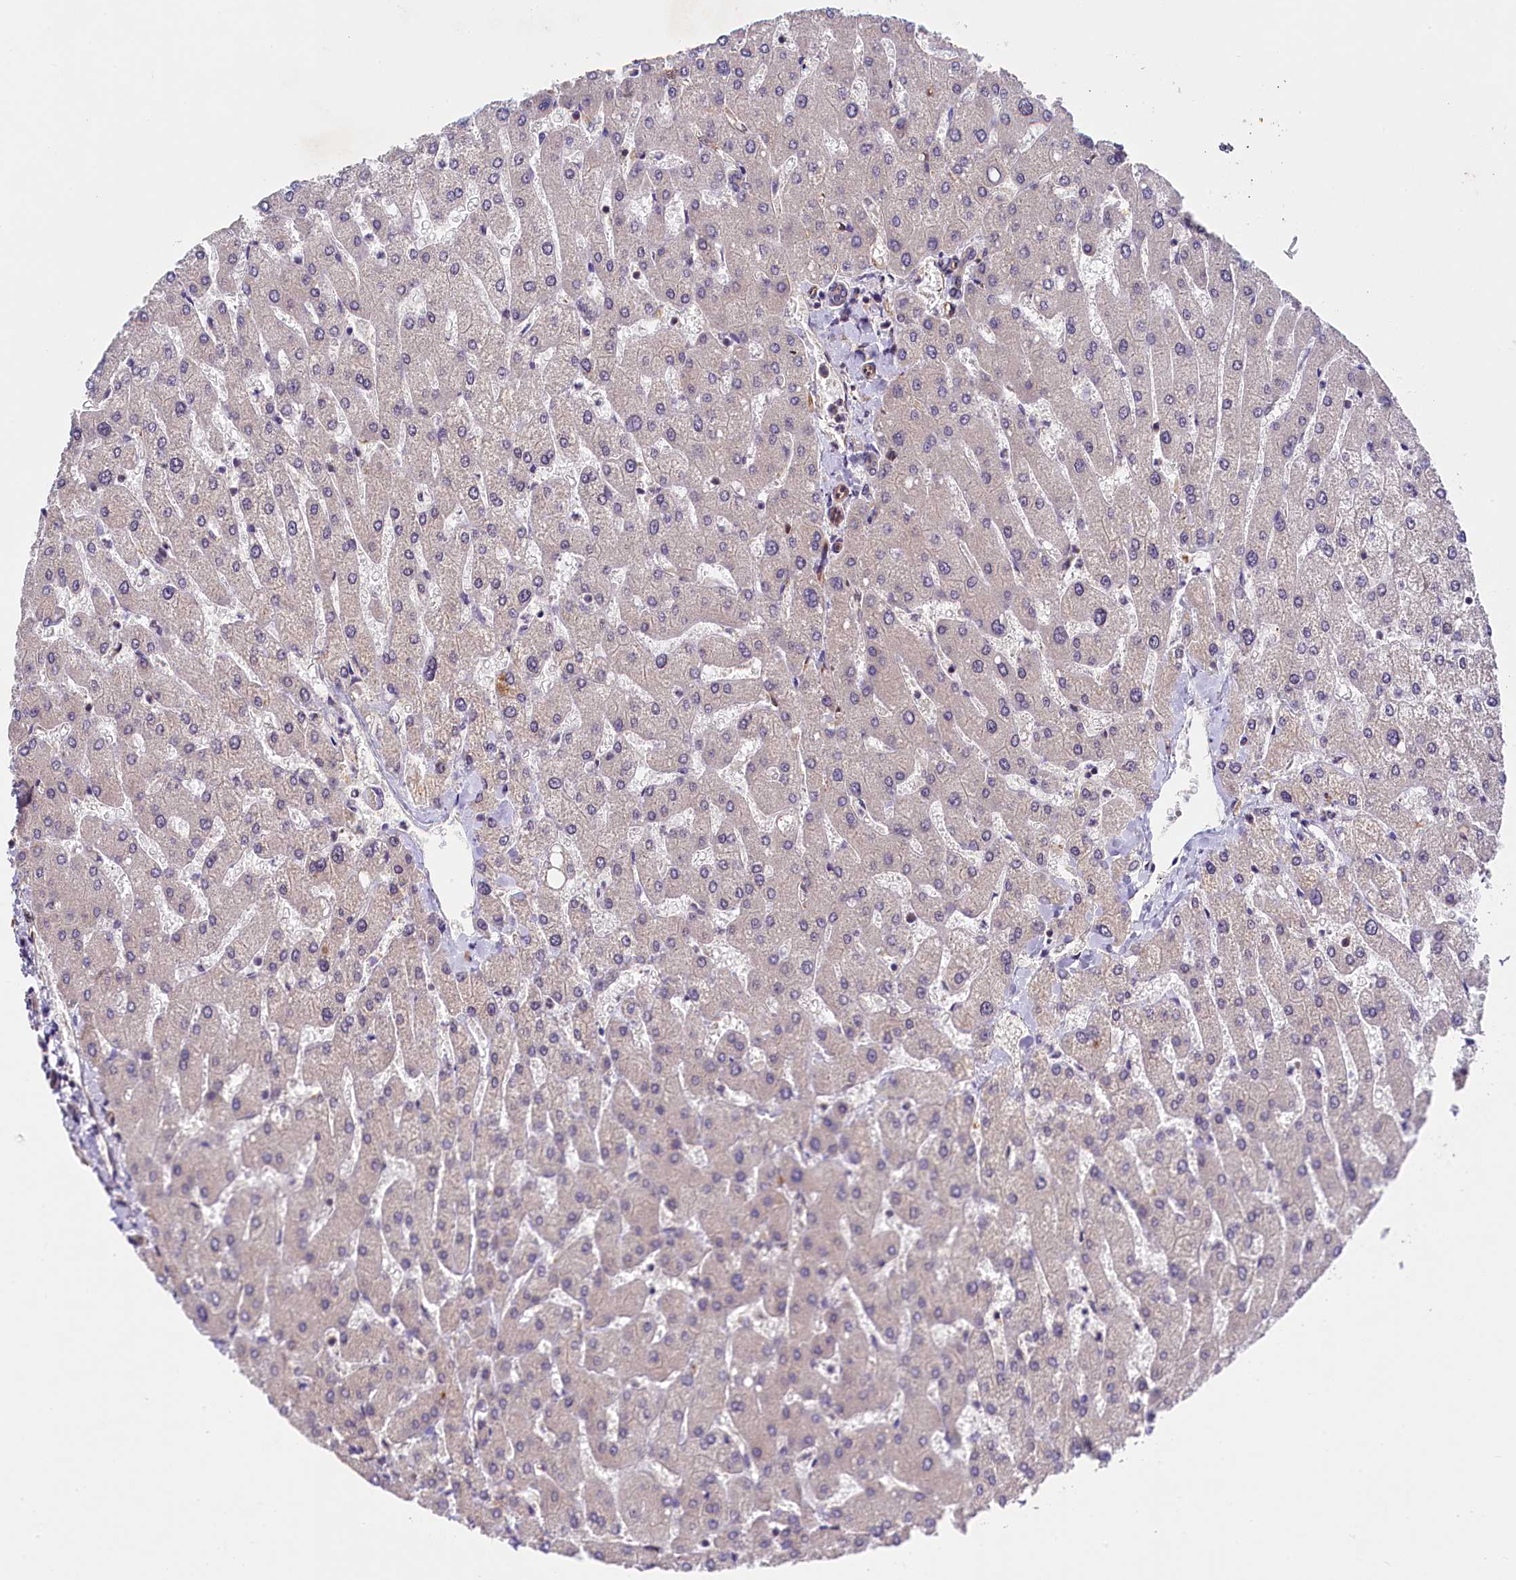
{"staining": {"intensity": "weak", "quantity": "25%-75%", "location": "cytoplasmic/membranous"}, "tissue": "liver", "cell_type": "Cholangiocytes", "image_type": "normal", "snomed": [{"axis": "morphology", "description": "Normal tissue, NOS"}, {"axis": "topography", "description": "Liver"}], "caption": "Benign liver displays weak cytoplasmic/membranous staining in about 25%-75% of cholangiocytes, visualized by immunohistochemistry.", "gene": "SNRK", "patient": {"sex": "male", "age": 55}}